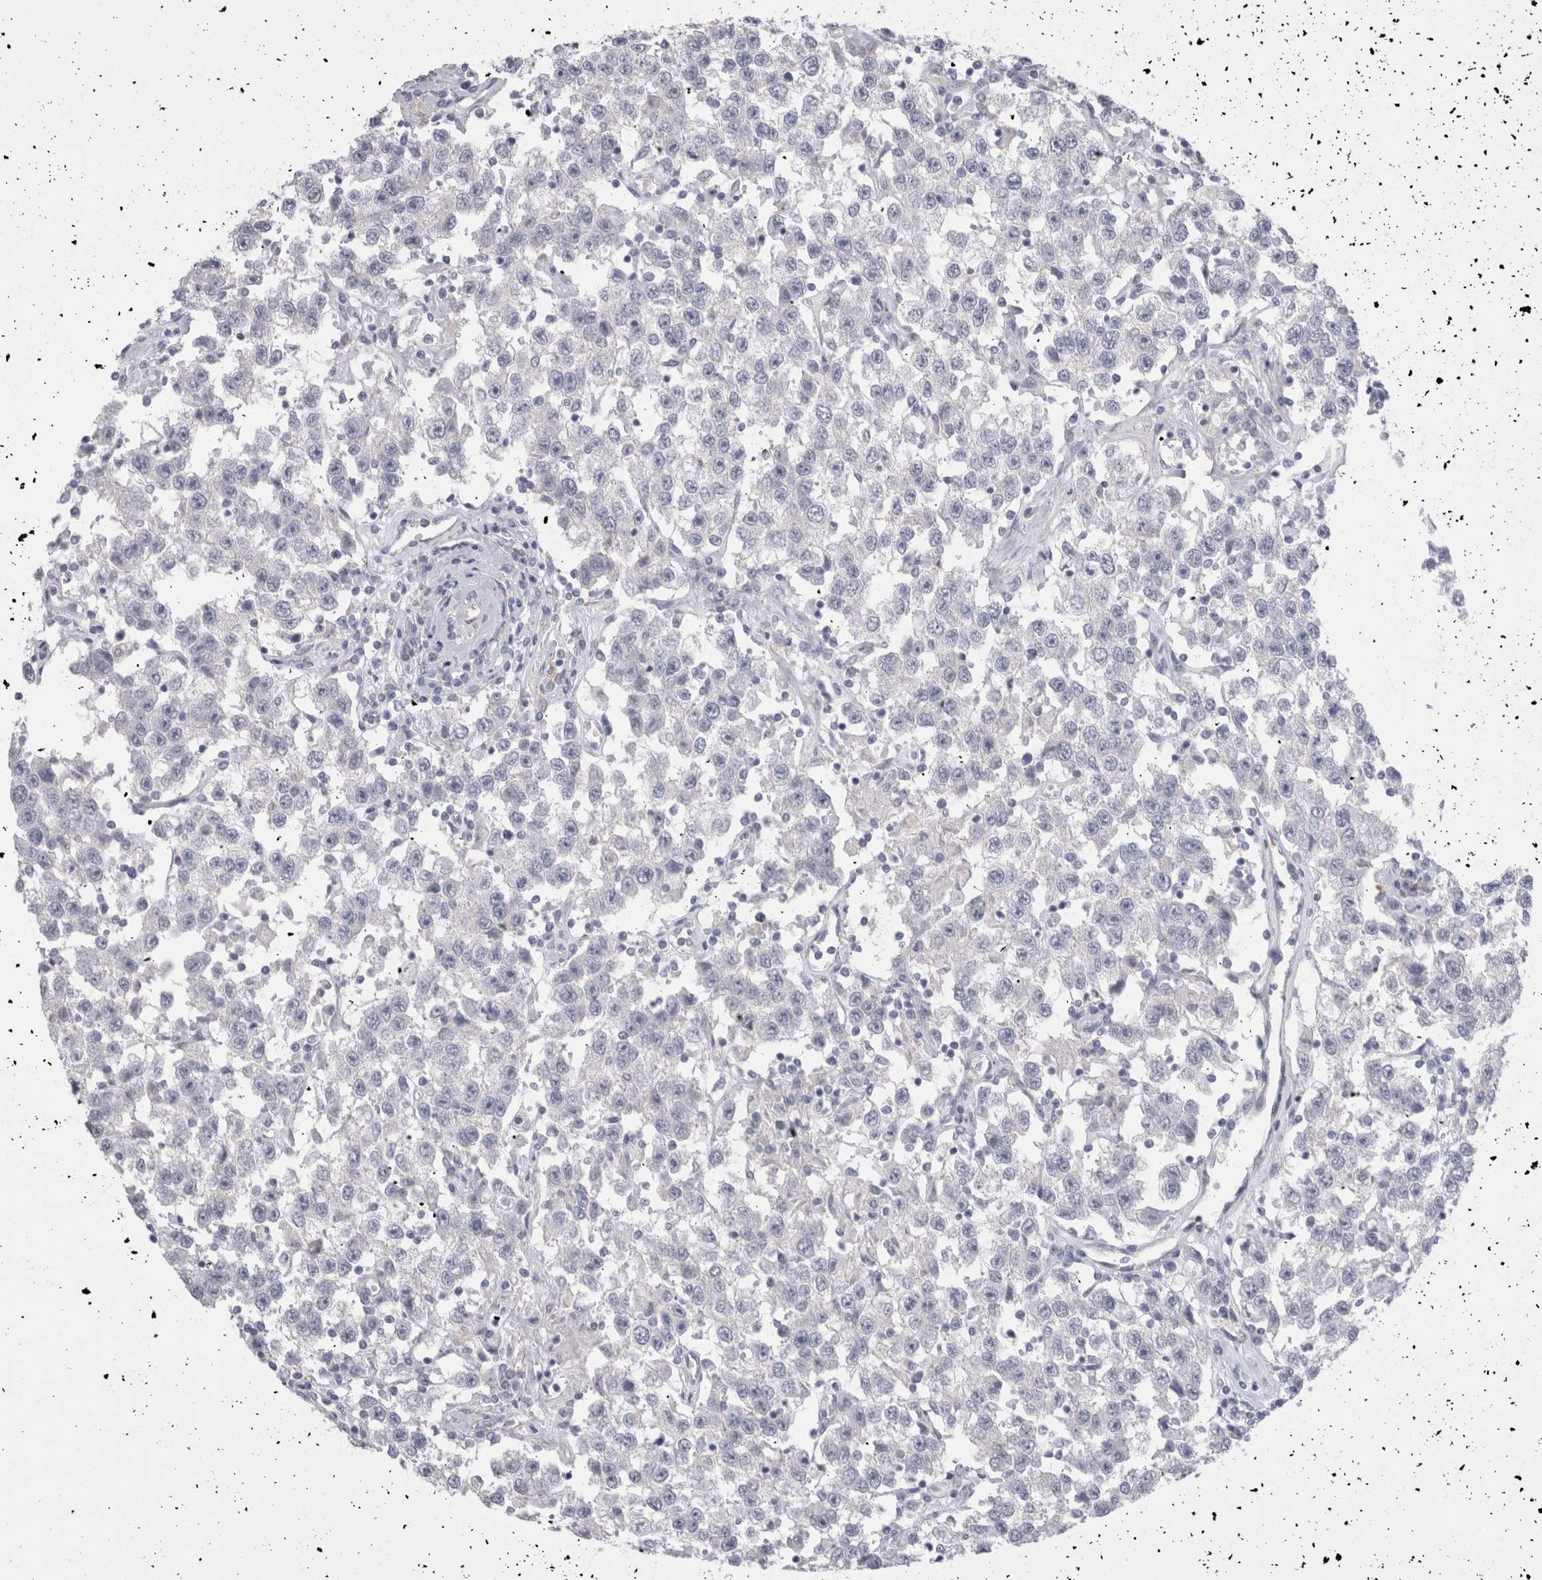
{"staining": {"intensity": "negative", "quantity": "none", "location": "none"}, "tissue": "testis cancer", "cell_type": "Tumor cells", "image_type": "cancer", "snomed": [{"axis": "morphology", "description": "Seminoma, NOS"}, {"axis": "topography", "description": "Testis"}], "caption": "Tumor cells are negative for protein expression in human testis seminoma.", "gene": "EPDR1", "patient": {"sex": "male", "age": 41}}